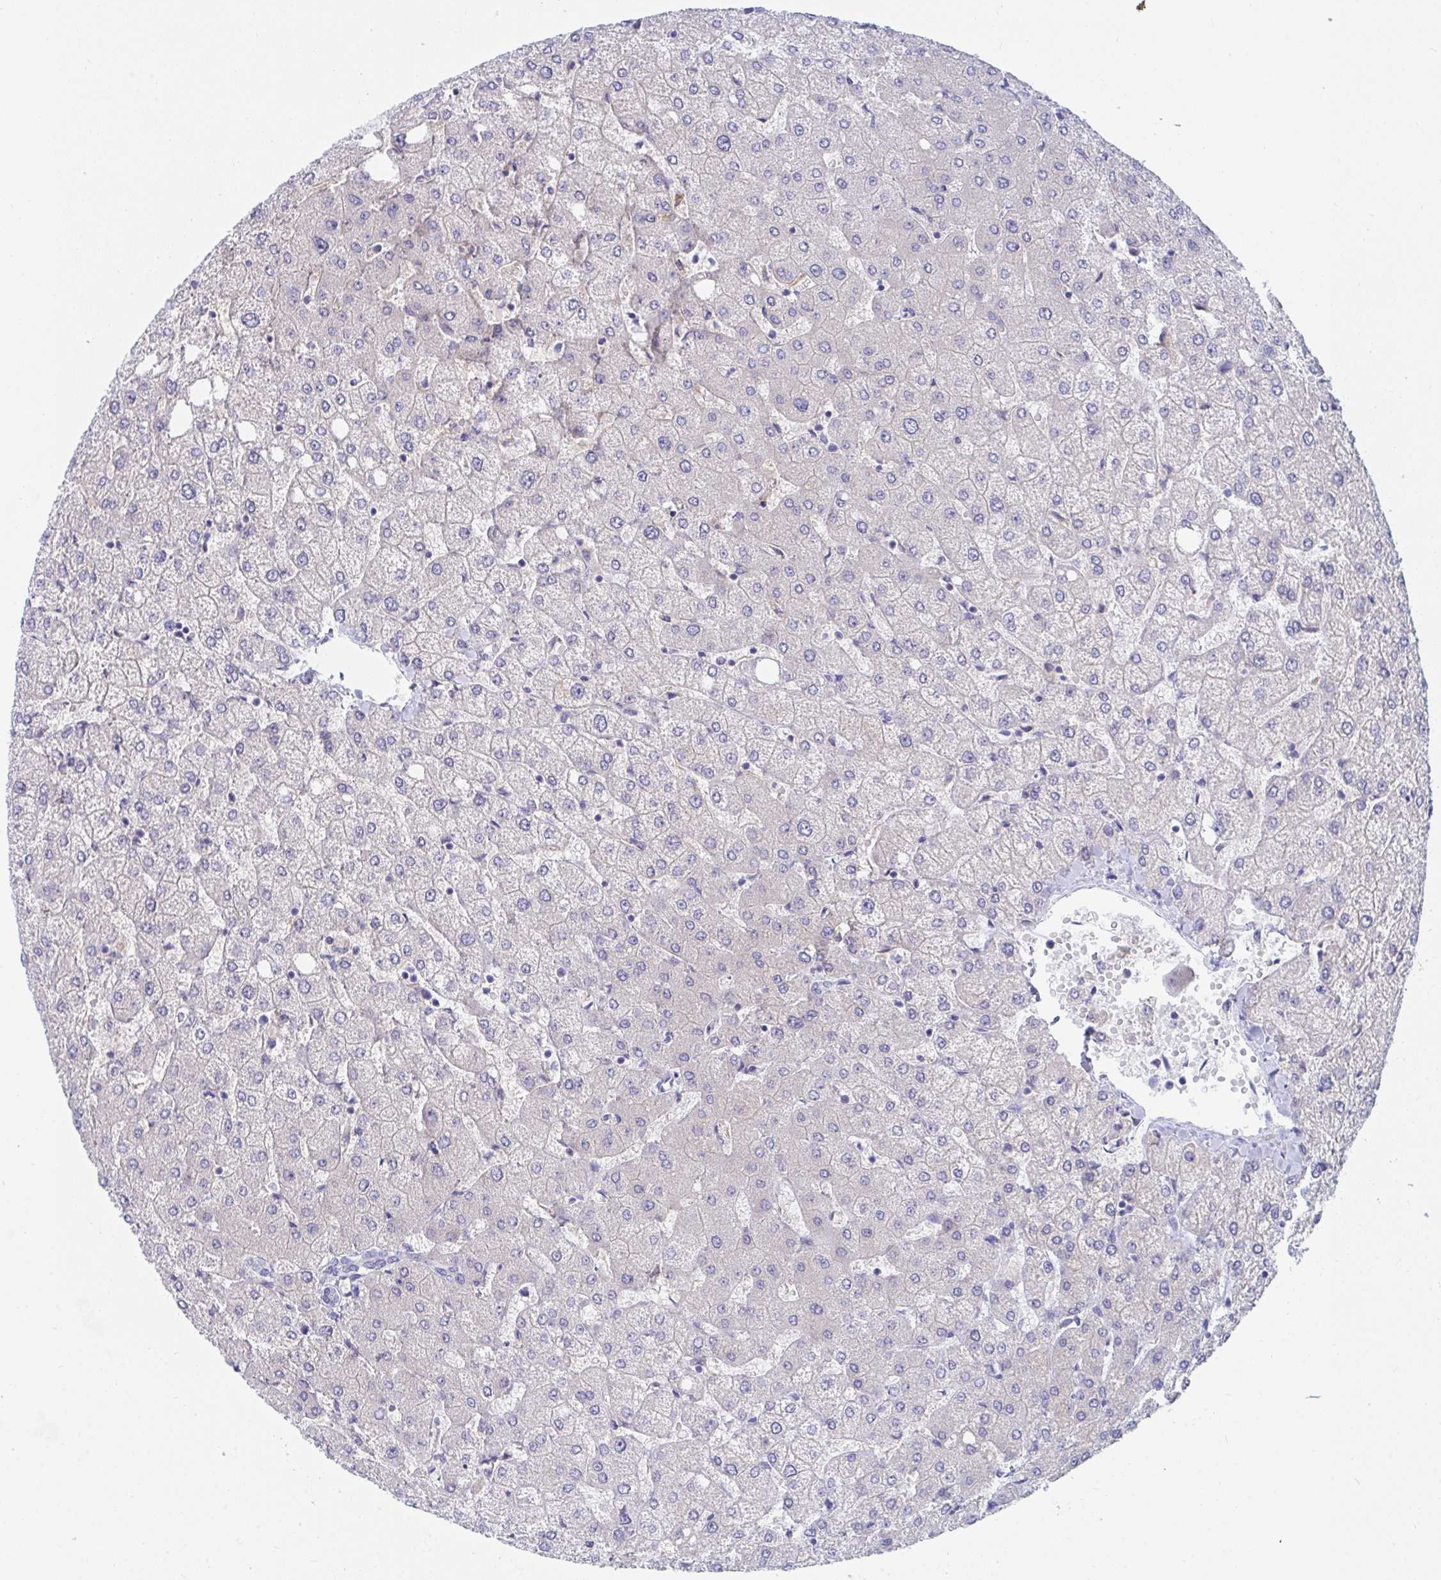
{"staining": {"intensity": "negative", "quantity": "none", "location": "none"}, "tissue": "liver", "cell_type": "Cholangiocytes", "image_type": "normal", "snomed": [{"axis": "morphology", "description": "Normal tissue, NOS"}, {"axis": "topography", "description": "Liver"}], "caption": "Histopathology image shows no protein staining in cholangiocytes of normal liver.", "gene": "DAOA", "patient": {"sex": "female", "age": 54}}